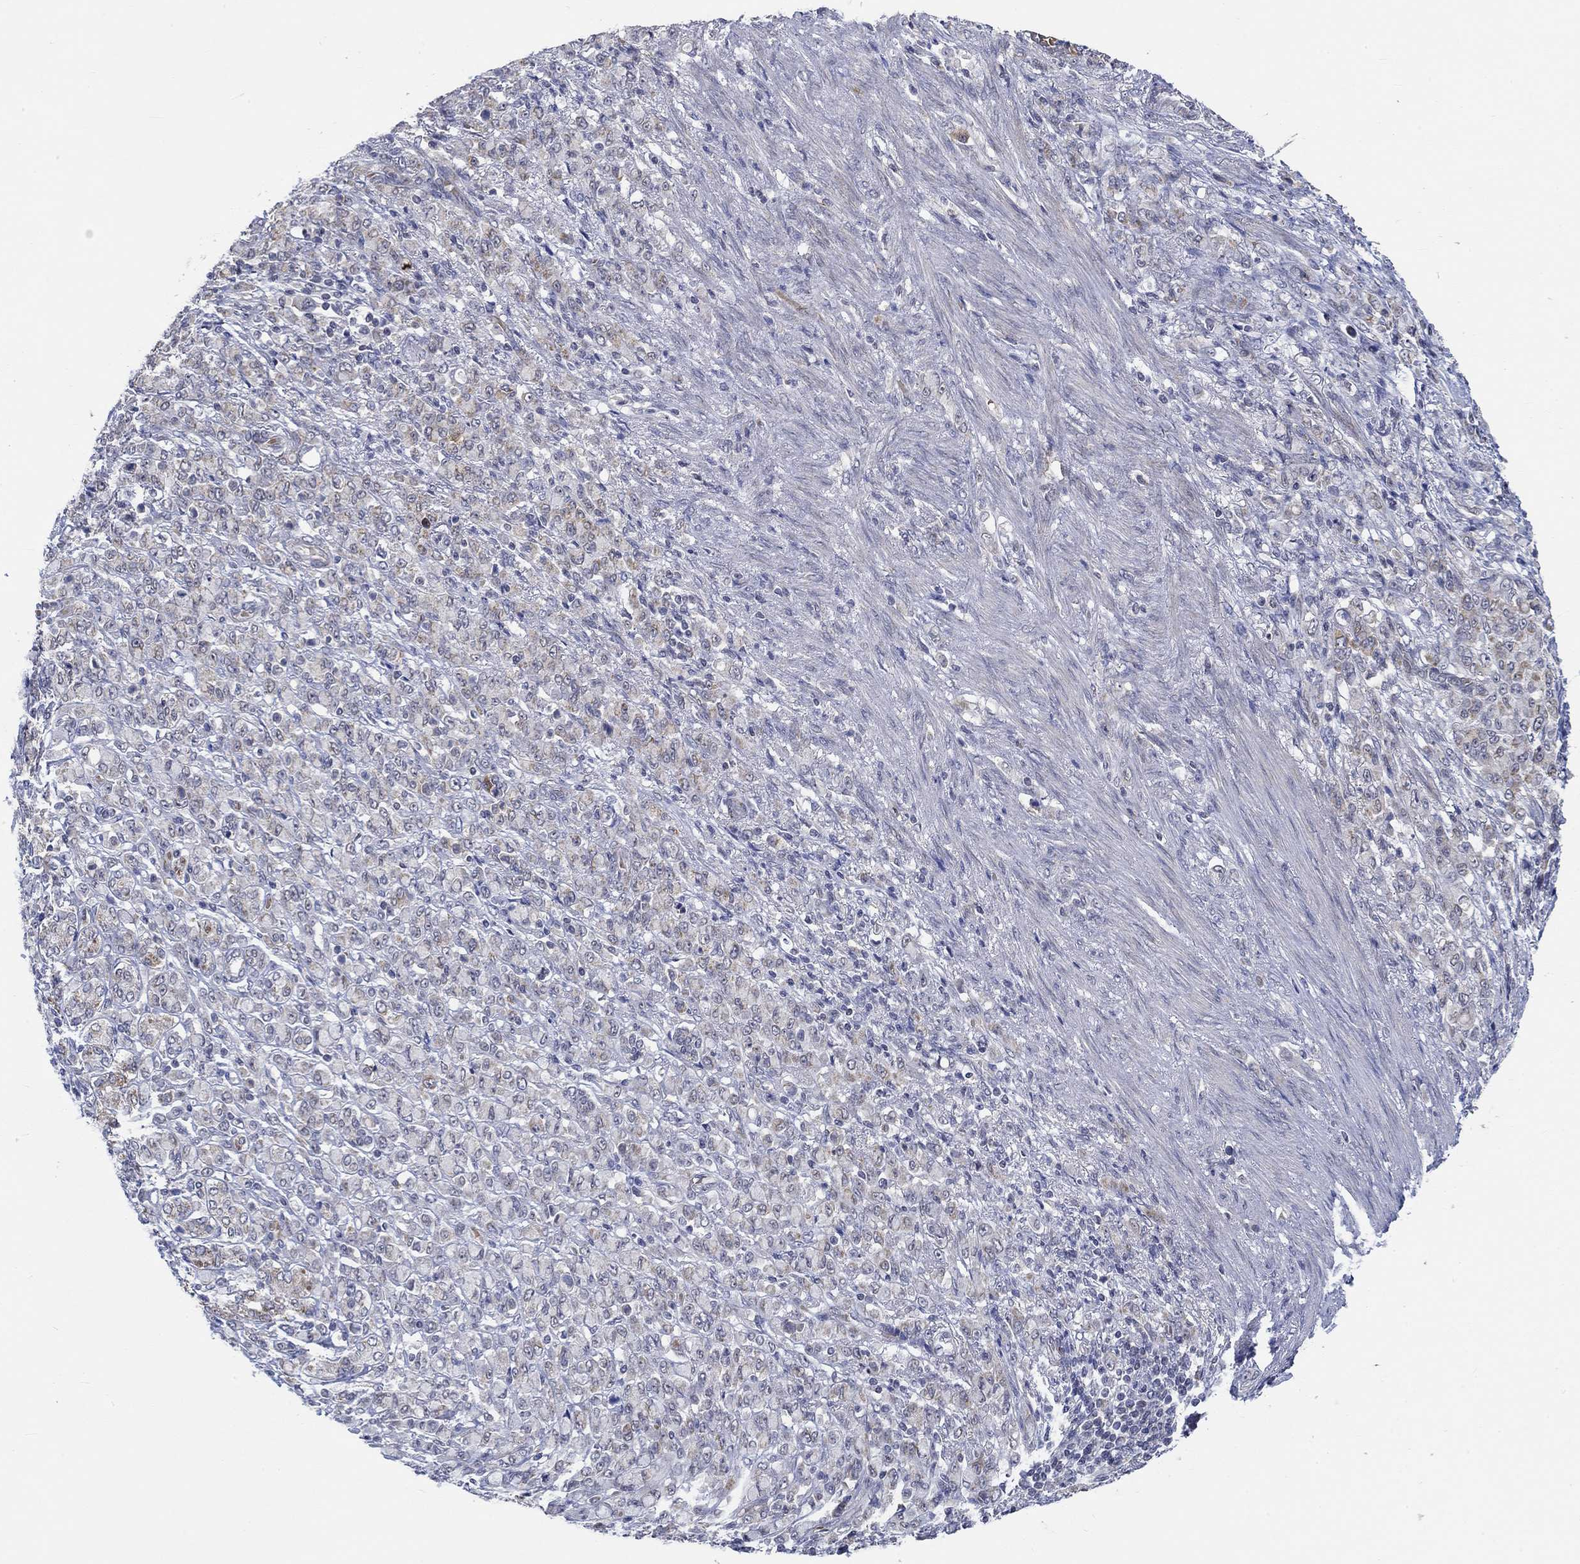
{"staining": {"intensity": "moderate", "quantity": "<25%", "location": "cytoplasmic/membranous"}, "tissue": "stomach cancer", "cell_type": "Tumor cells", "image_type": "cancer", "snomed": [{"axis": "morphology", "description": "Normal tissue, NOS"}, {"axis": "morphology", "description": "Adenocarcinoma, NOS"}, {"axis": "topography", "description": "Stomach"}], "caption": "Stomach cancer (adenocarcinoma) stained for a protein displays moderate cytoplasmic/membranous positivity in tumor cells.", "gene": "WASF1", "patient": {"sex": "female", "age": 79}}